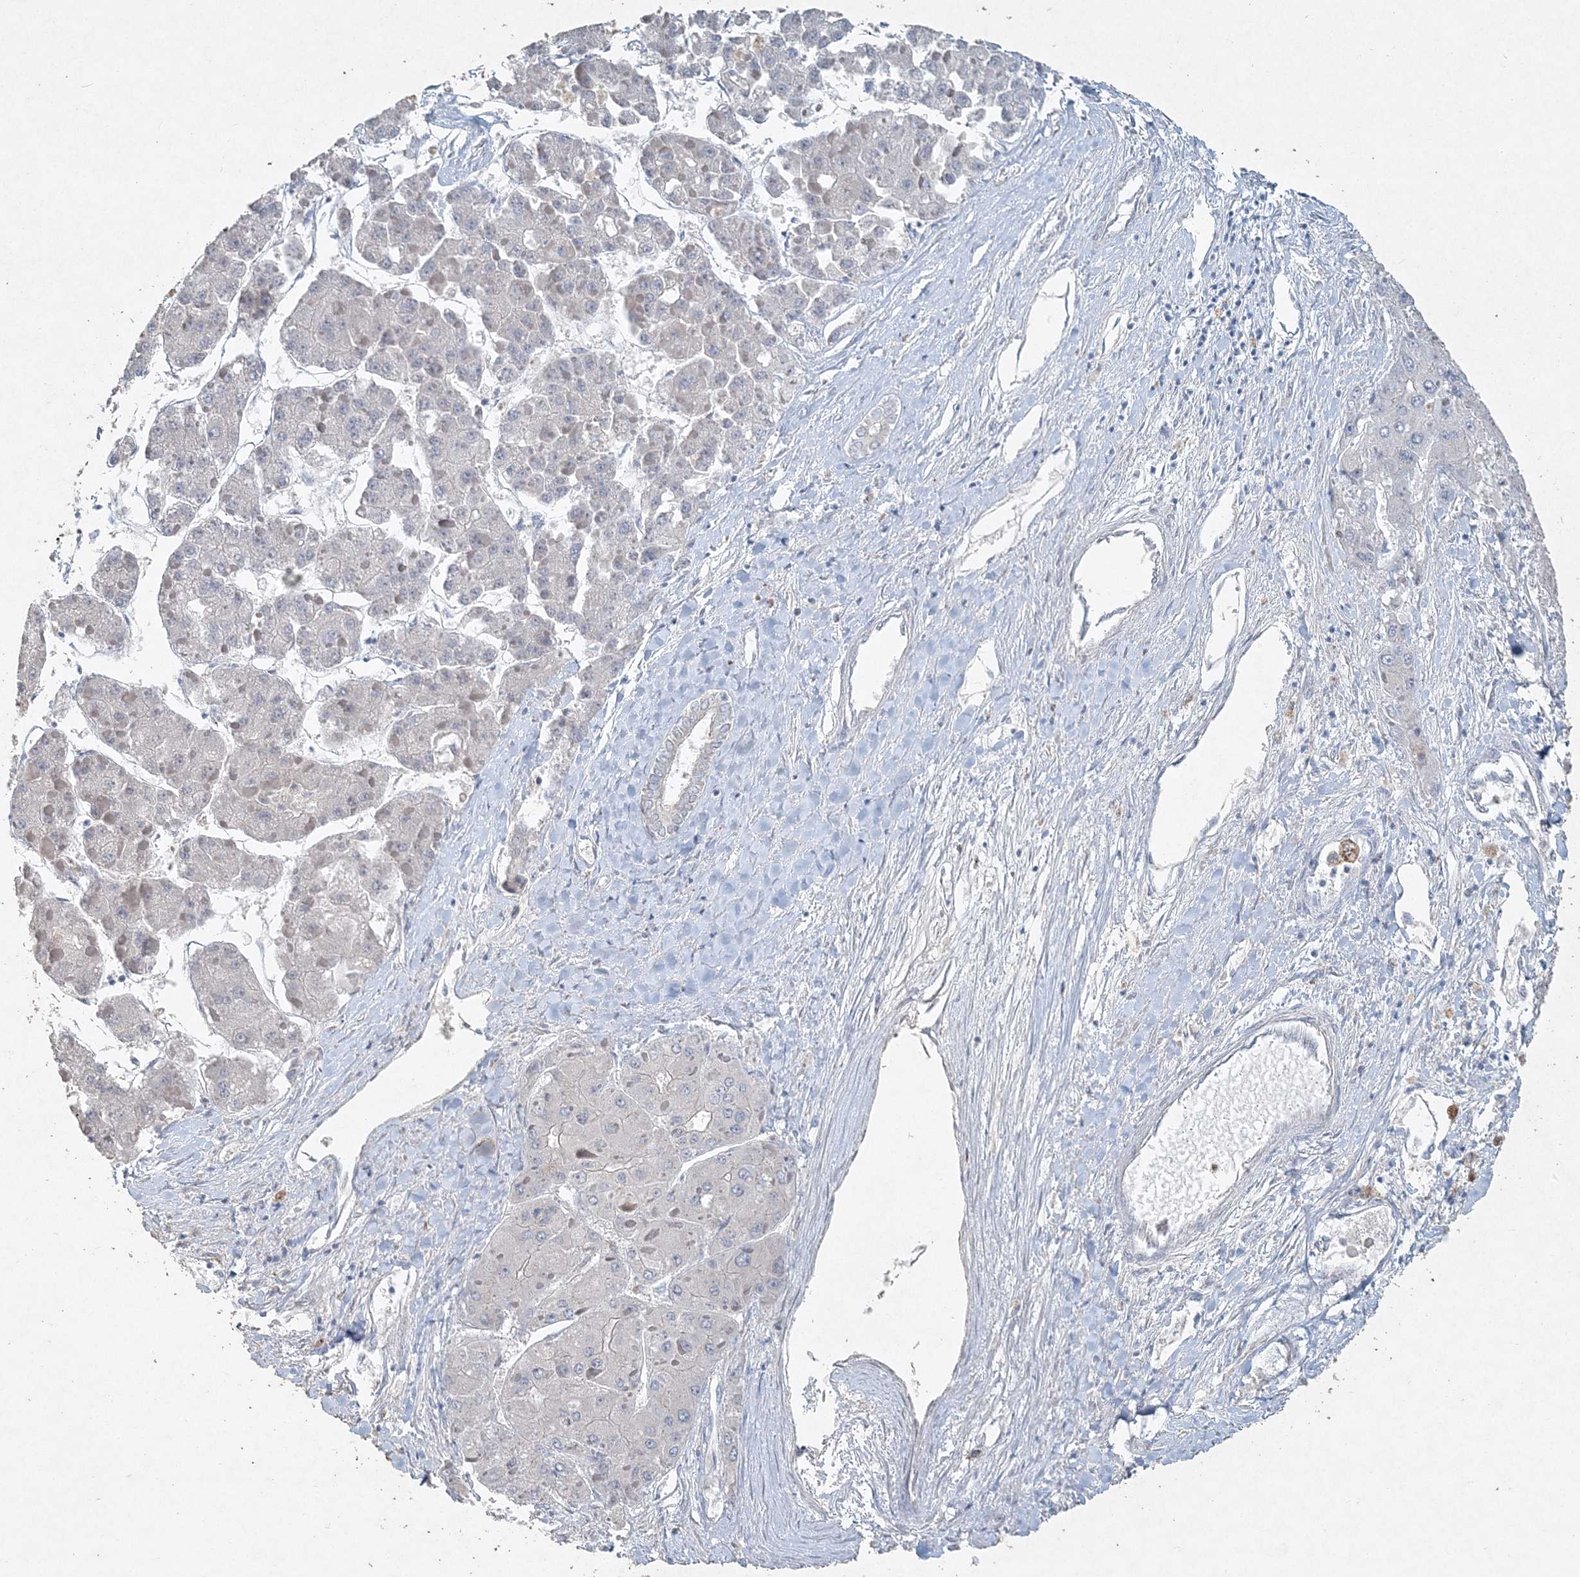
{"staining": {"intensity": "negative", "quantity": "none", "location": "none"}, "tissue": "liver cancer", "cell_type": "Tumor cells", "image_type": "cancer", "snomed": [{"axis": "morphology", "description": "Carcinoma, Hepatocellular, NOS"}, {"axis": "topography", "description": "Liver"}], "caption": "Immunohistochemical staining of human liver cancer reveals no significant positivity in tumor cells.", "gene": "DNAH5", "patient": {"sex": "female", "age": 73}}